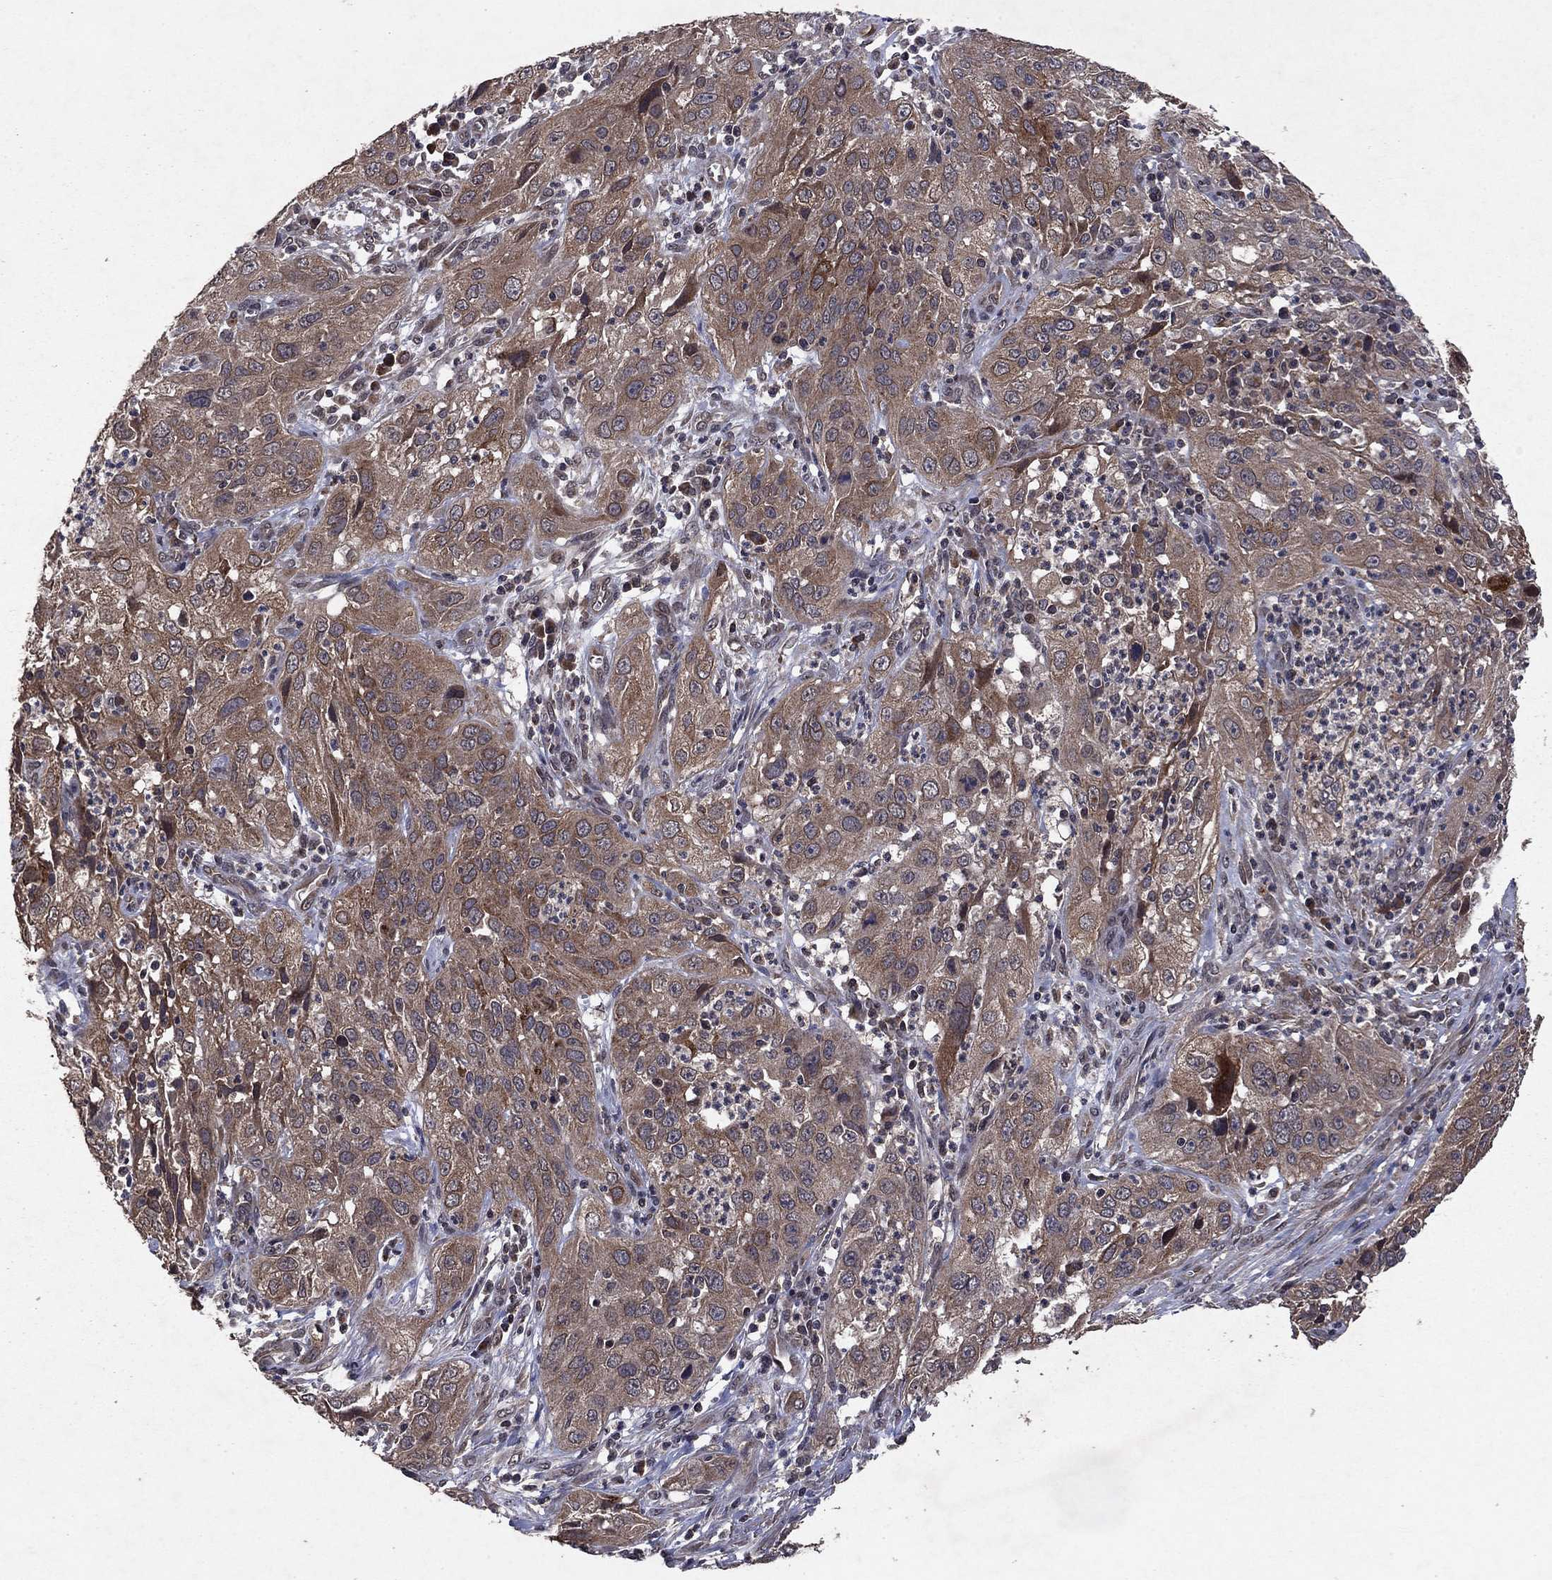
{"staining": {"intensity": "moderate", "quantity": ">75%", "location": "cytoplasmic/membranous"}, "tissue": "cervical cancer", "cell_type": "Tumor cells", "image_type": "cancer", "snomed": [{"axis": "morphology", "description": "Squamous cell carcinoma, NOS"}, {"axis": "topography", "description": "Cervix"}], "caption": "This is a micrograph of IHC staining of cervical cancer, which shows moderate staining in the cytoplasmic/membranous of tumor cells.", "gene": "DHRS1", "patient": {"sex": "female", "age": 32}}